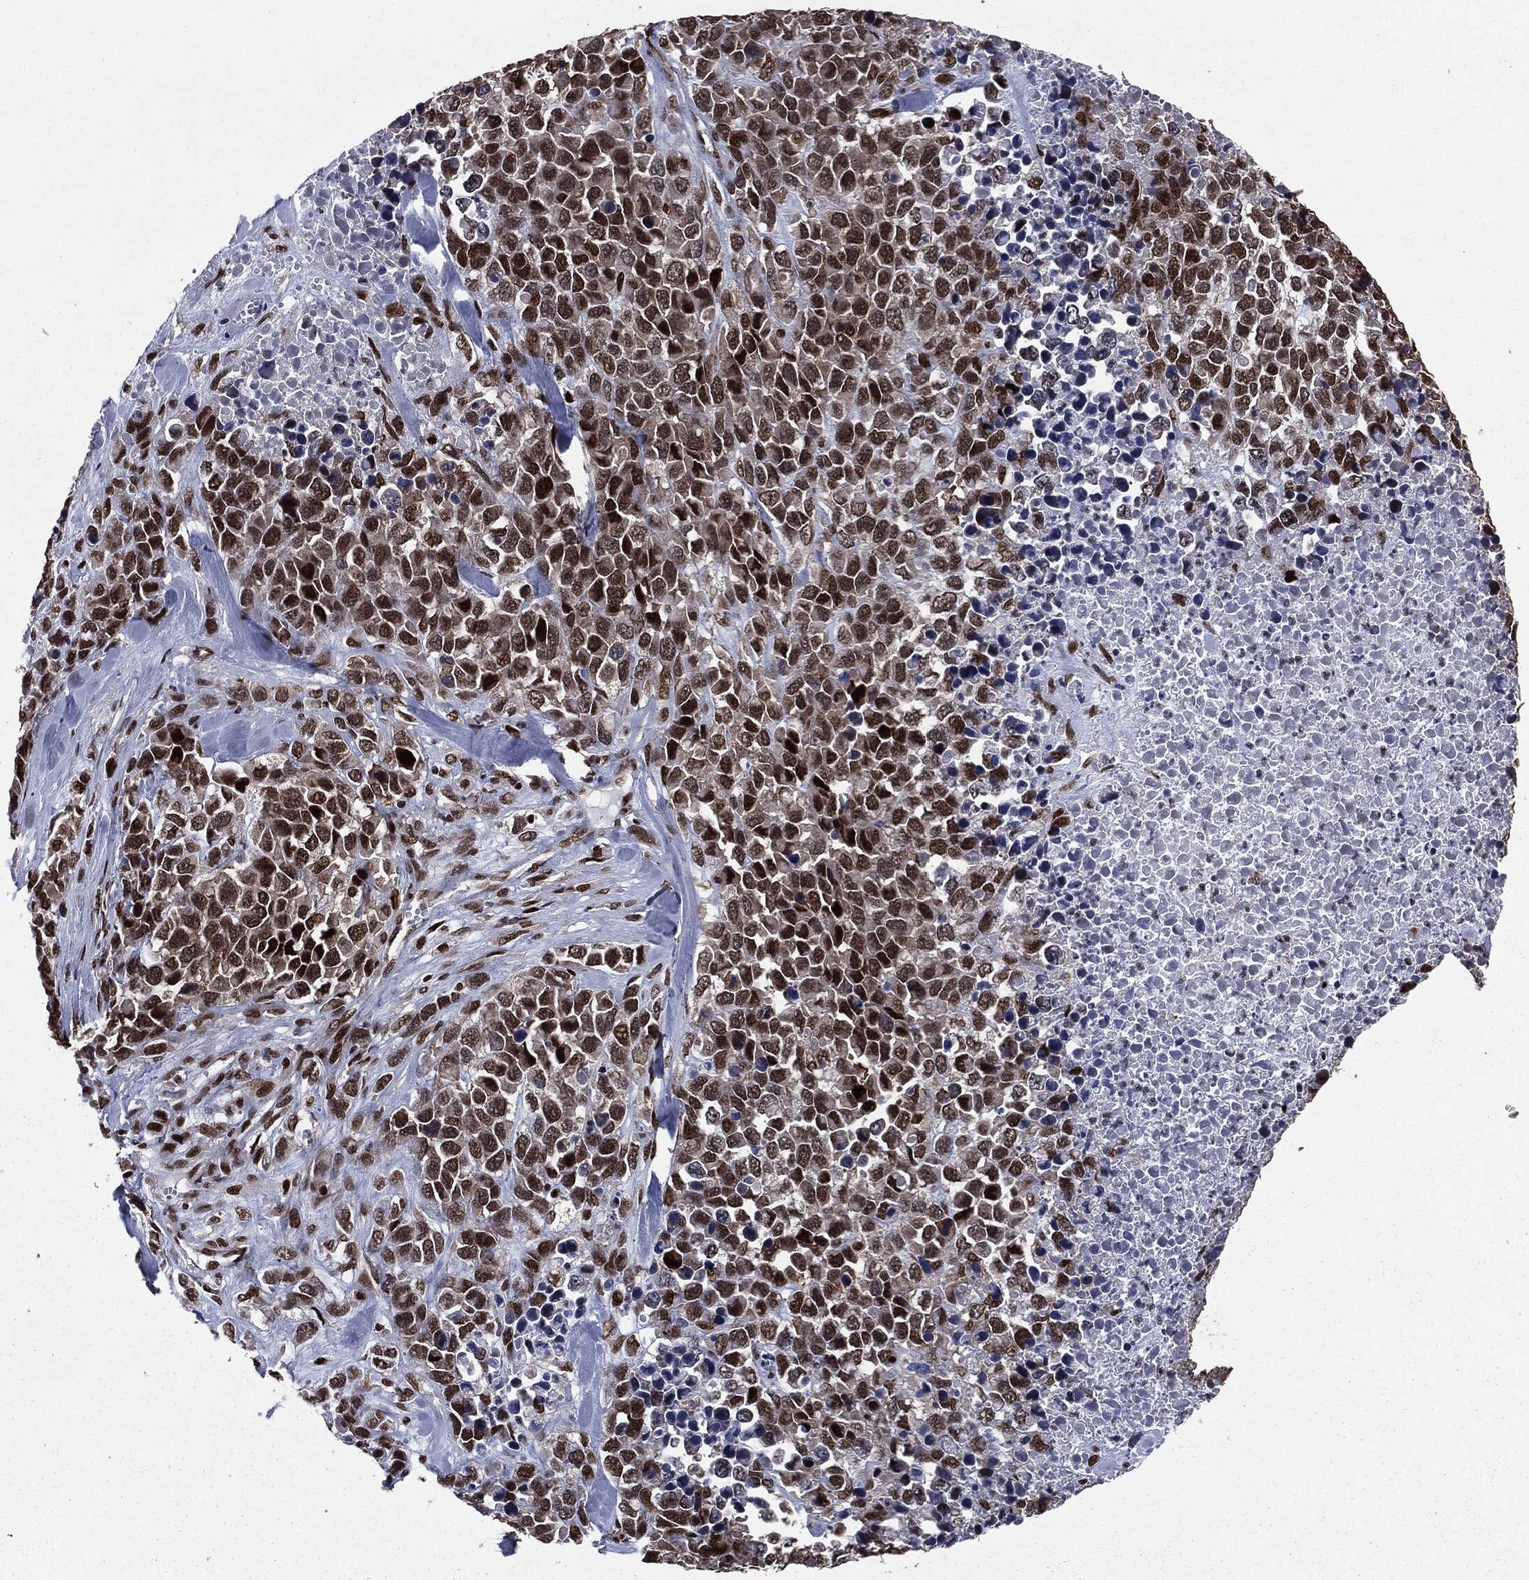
{"staining": {"intensity": "strong", "quantity": "25%-75%", "location": "nuclear"}, "tissue": "melanoma", "cell_type": "Tumor cells", "image_type": "cancer", "snomed": [{"axis": "morphology", "description": "Malignant melanoma, Metastatic site"}, {"axis": "topography", "description": "Skin"}], "caption": "Immunohistochemistry (IHC) of human malignant melanoma (metastatic site) demonstrates high levels of strong nuclear staining in approximately 25%-75% of tumor cells. (Stains: DAB (3,3'-diaminobenzidine) in brown, nuclei in blue, Microscopy: brightfield microscopy at high magnification).", "gene": "DVL2", "patient": {"sex": "male", "age": 84}}